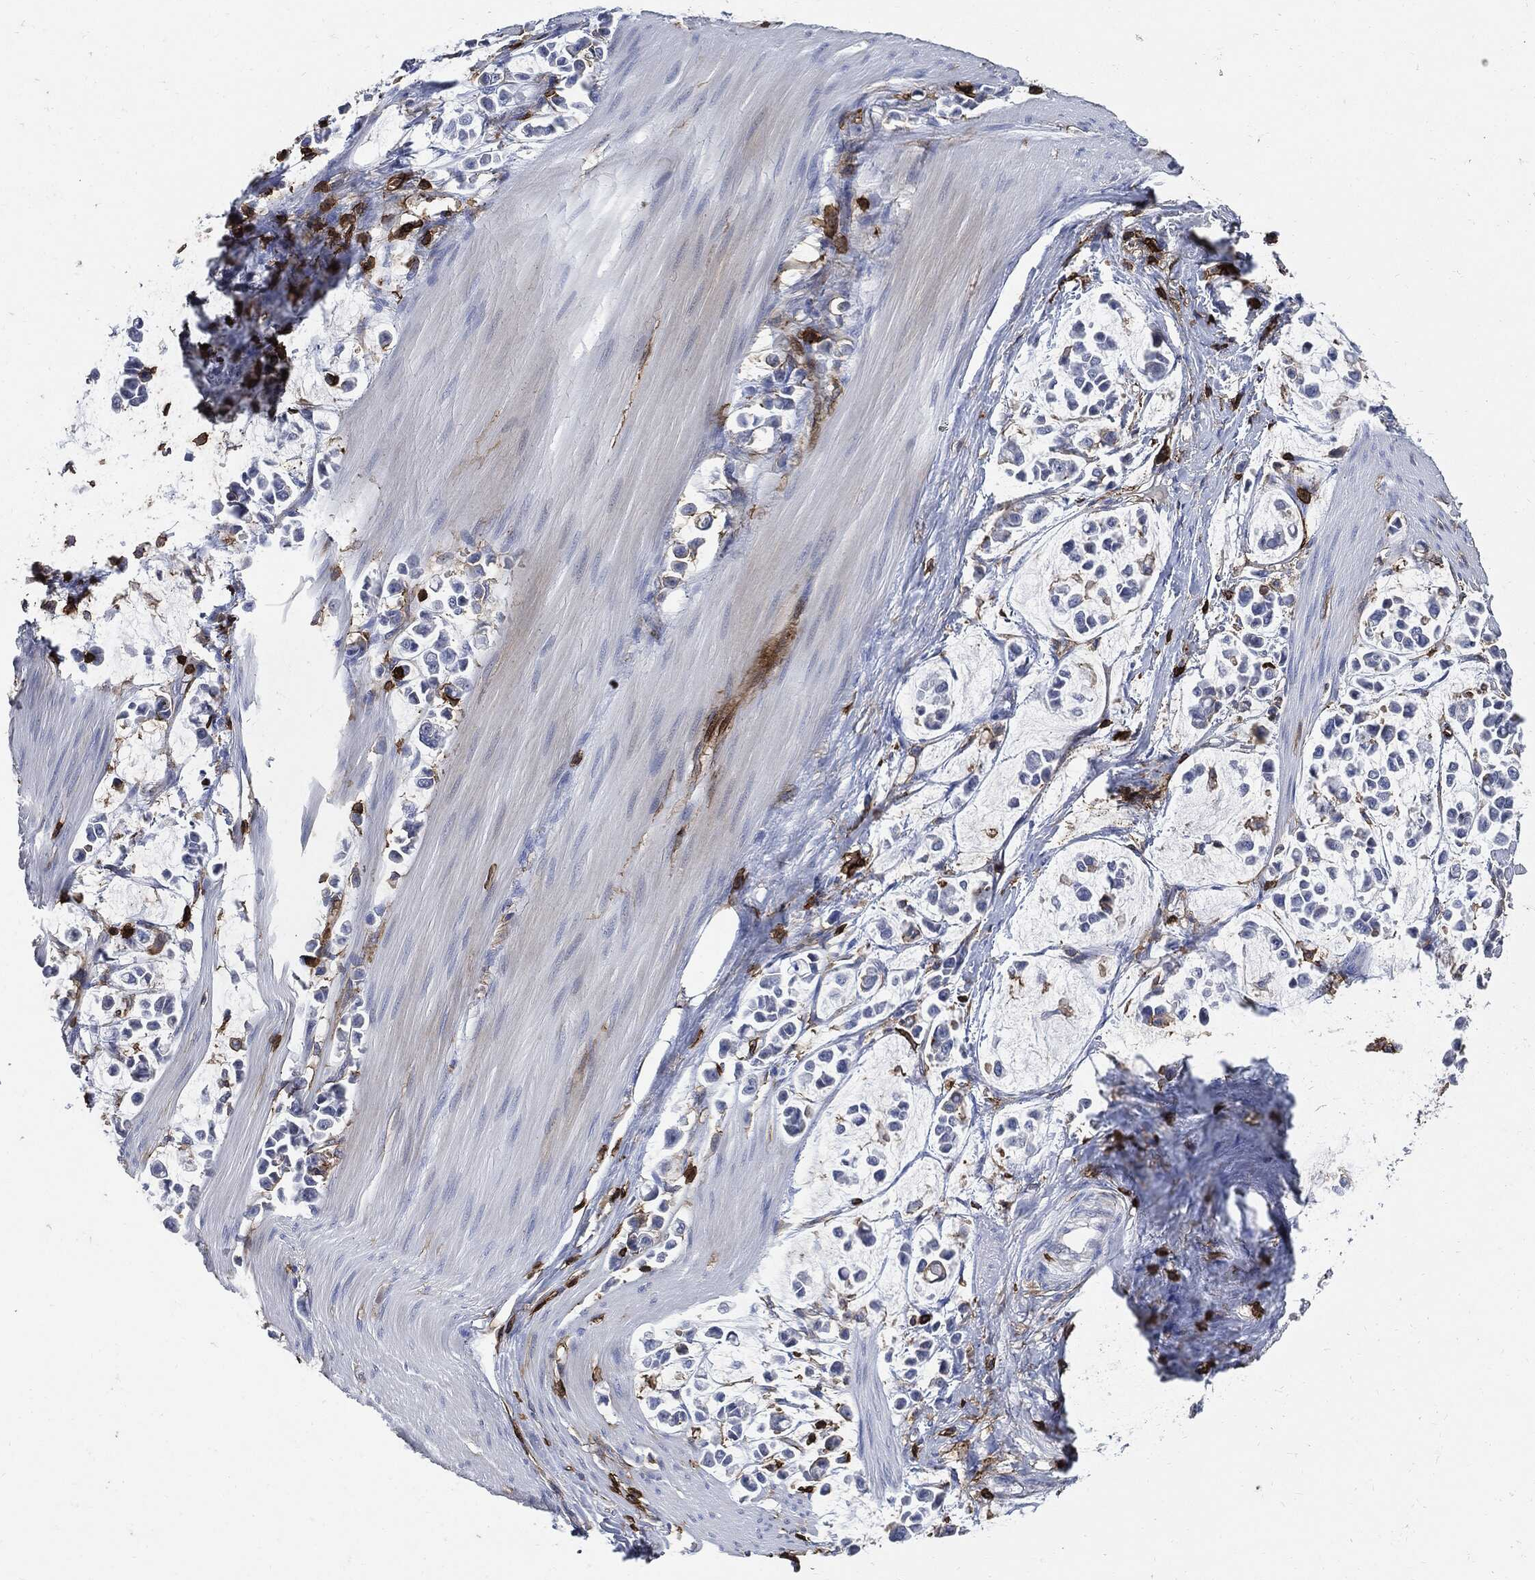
{"staining": {"intensity": "negative", "quantity": "none", "location": "none"}, "tissue": "stomach cancer", "cell_type": "Tumor cells", "image_type": "cancer", "snomed": [{"axis": "morphology", "description": "Adenocarcinoma, NOS"}, {"axis": "topography", "description": "Stomach"}], "caption": "Tumor cells show no significant positivity in stomach cancer (adenocarcinoma).", "gene": "PTPRC", "patient": {"sex": "male", "age": 82}}